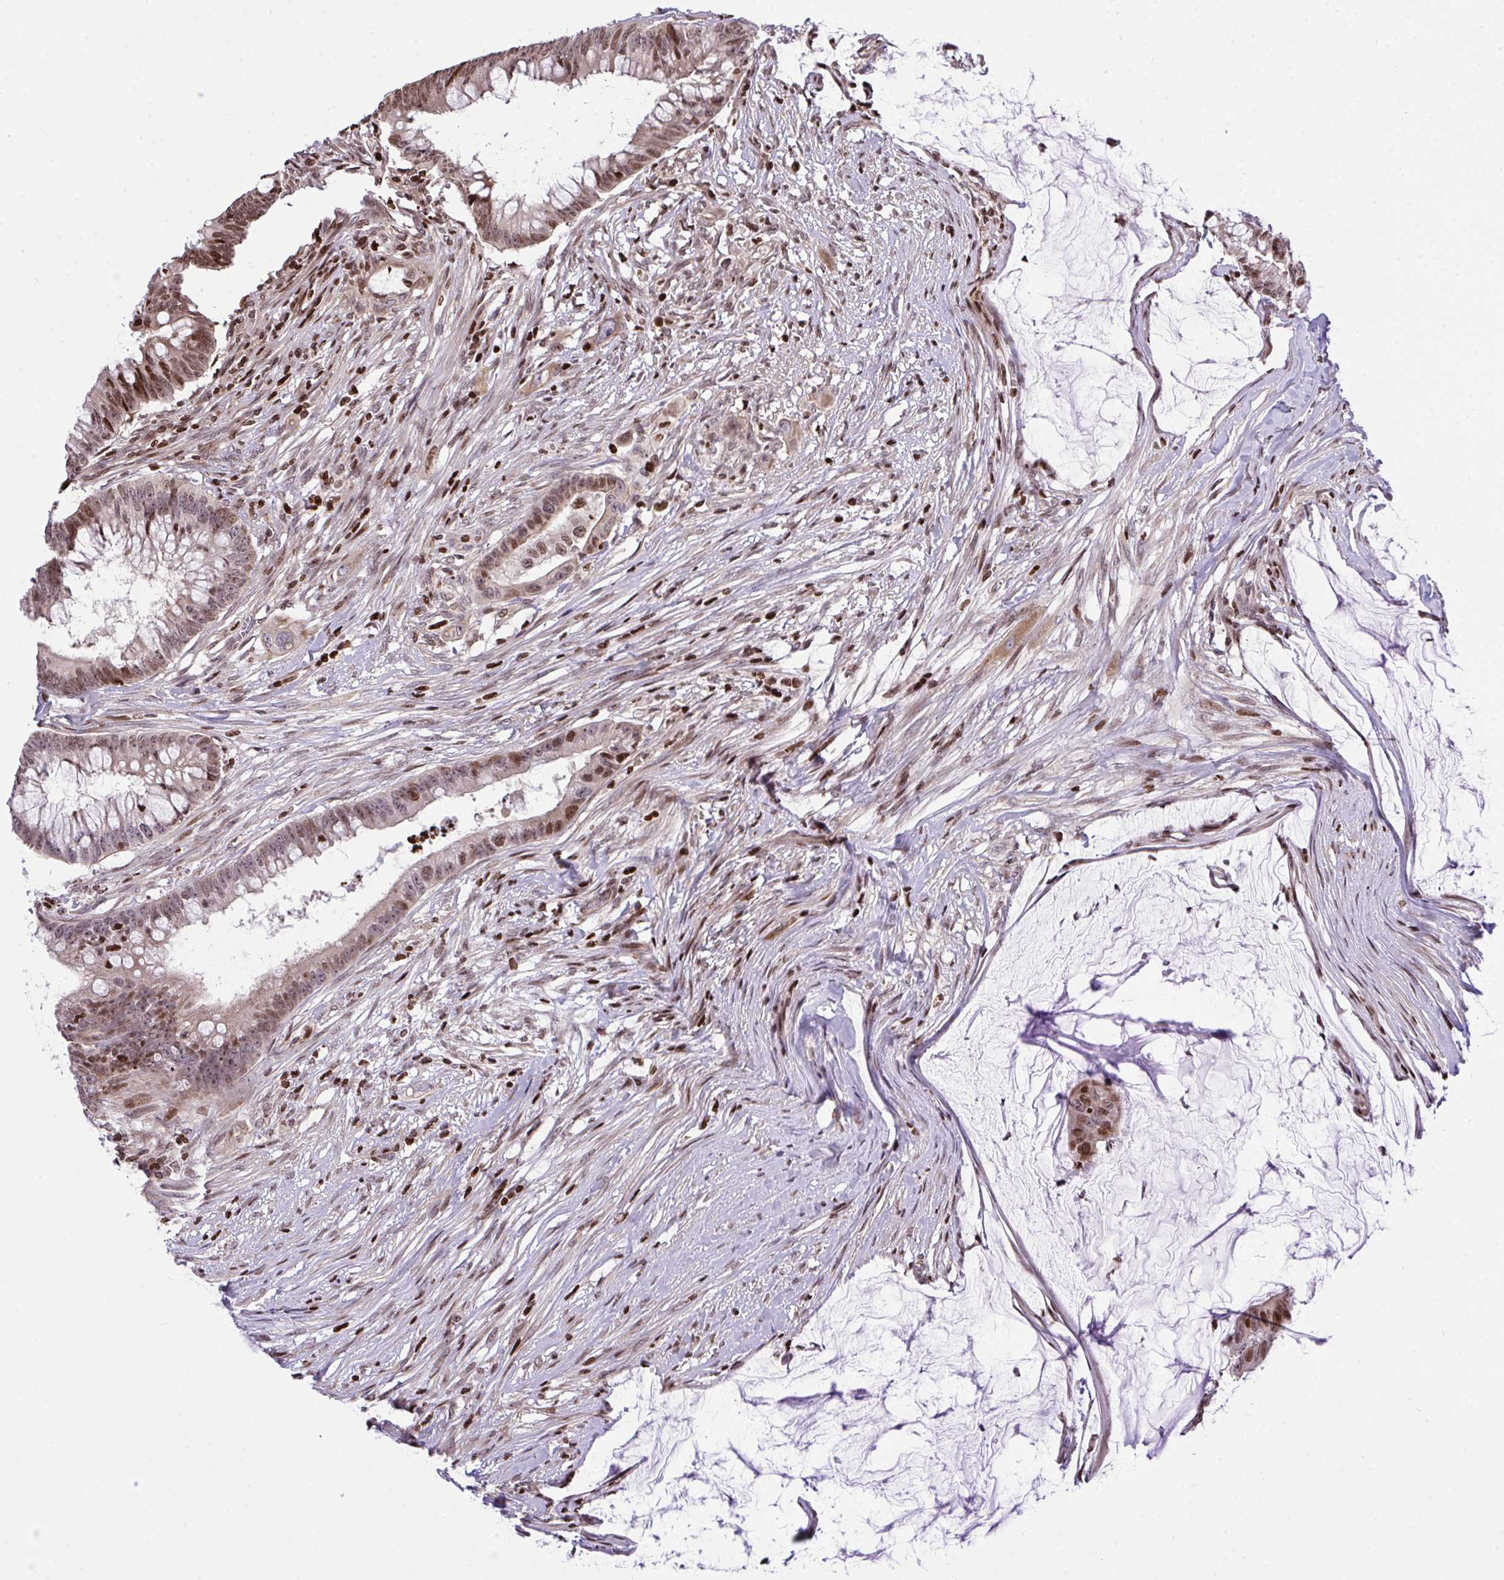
{"staining": {"intensity": "moderate", "quantity": ">75%", "location": "nuclear"}, "tissue": "colorectal cancer", "cell_type": "Tumor cells", "image_type": "cancer", "snomed": [{"axis": "morphology", "description": "Adenocarcinoma, NOS"}, {"axis": "topography", "description": "Colon"}], "caption": "Colorectal cancer (adenocarcinoma) stained with a brown dye exhibits moderate nuclear positive staining in approximately >75% of tumor cells.", "gene": "RAPGEF5", "patient": {"sex": "male", "age": 62}}